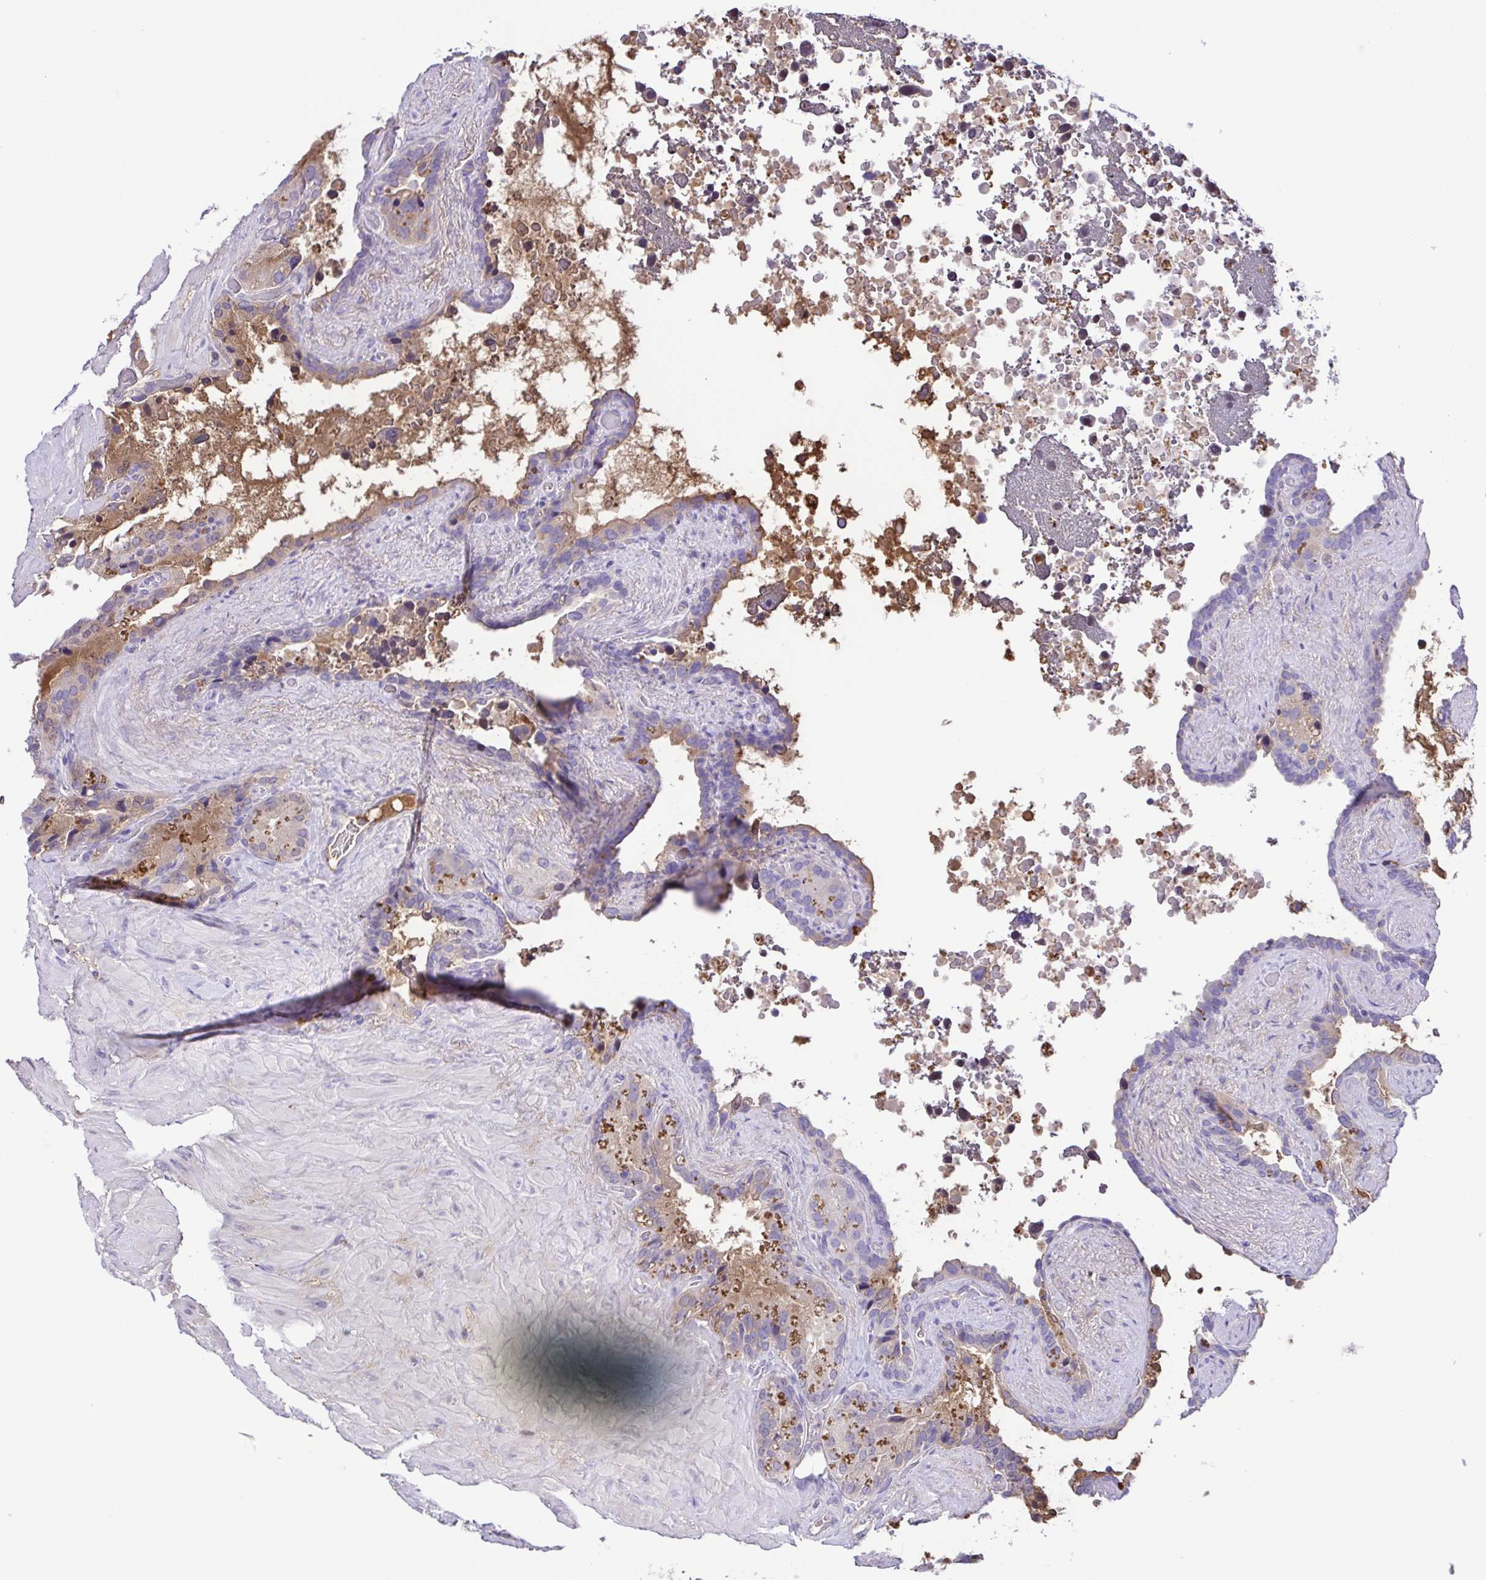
{"staining": {"intensity": "weak", "quantity": "<25%", "location": "cytoplasmic/membranous"}, "tissue": "seminal vesicle", "cell_type": "Glandular cells", "image_type": "normal", "snomed": [{"axis": "morphology", "description": "Normal tissue, NOS"}, {"axis": "topography", "description": "Seminal veicle"}], "caption": "Immunohistochemical staining of normal seminal vesicle shows no significant expression in glandular cells.", "gene": "IGFL1", "patient": {"sex": "male", "age": 60}}